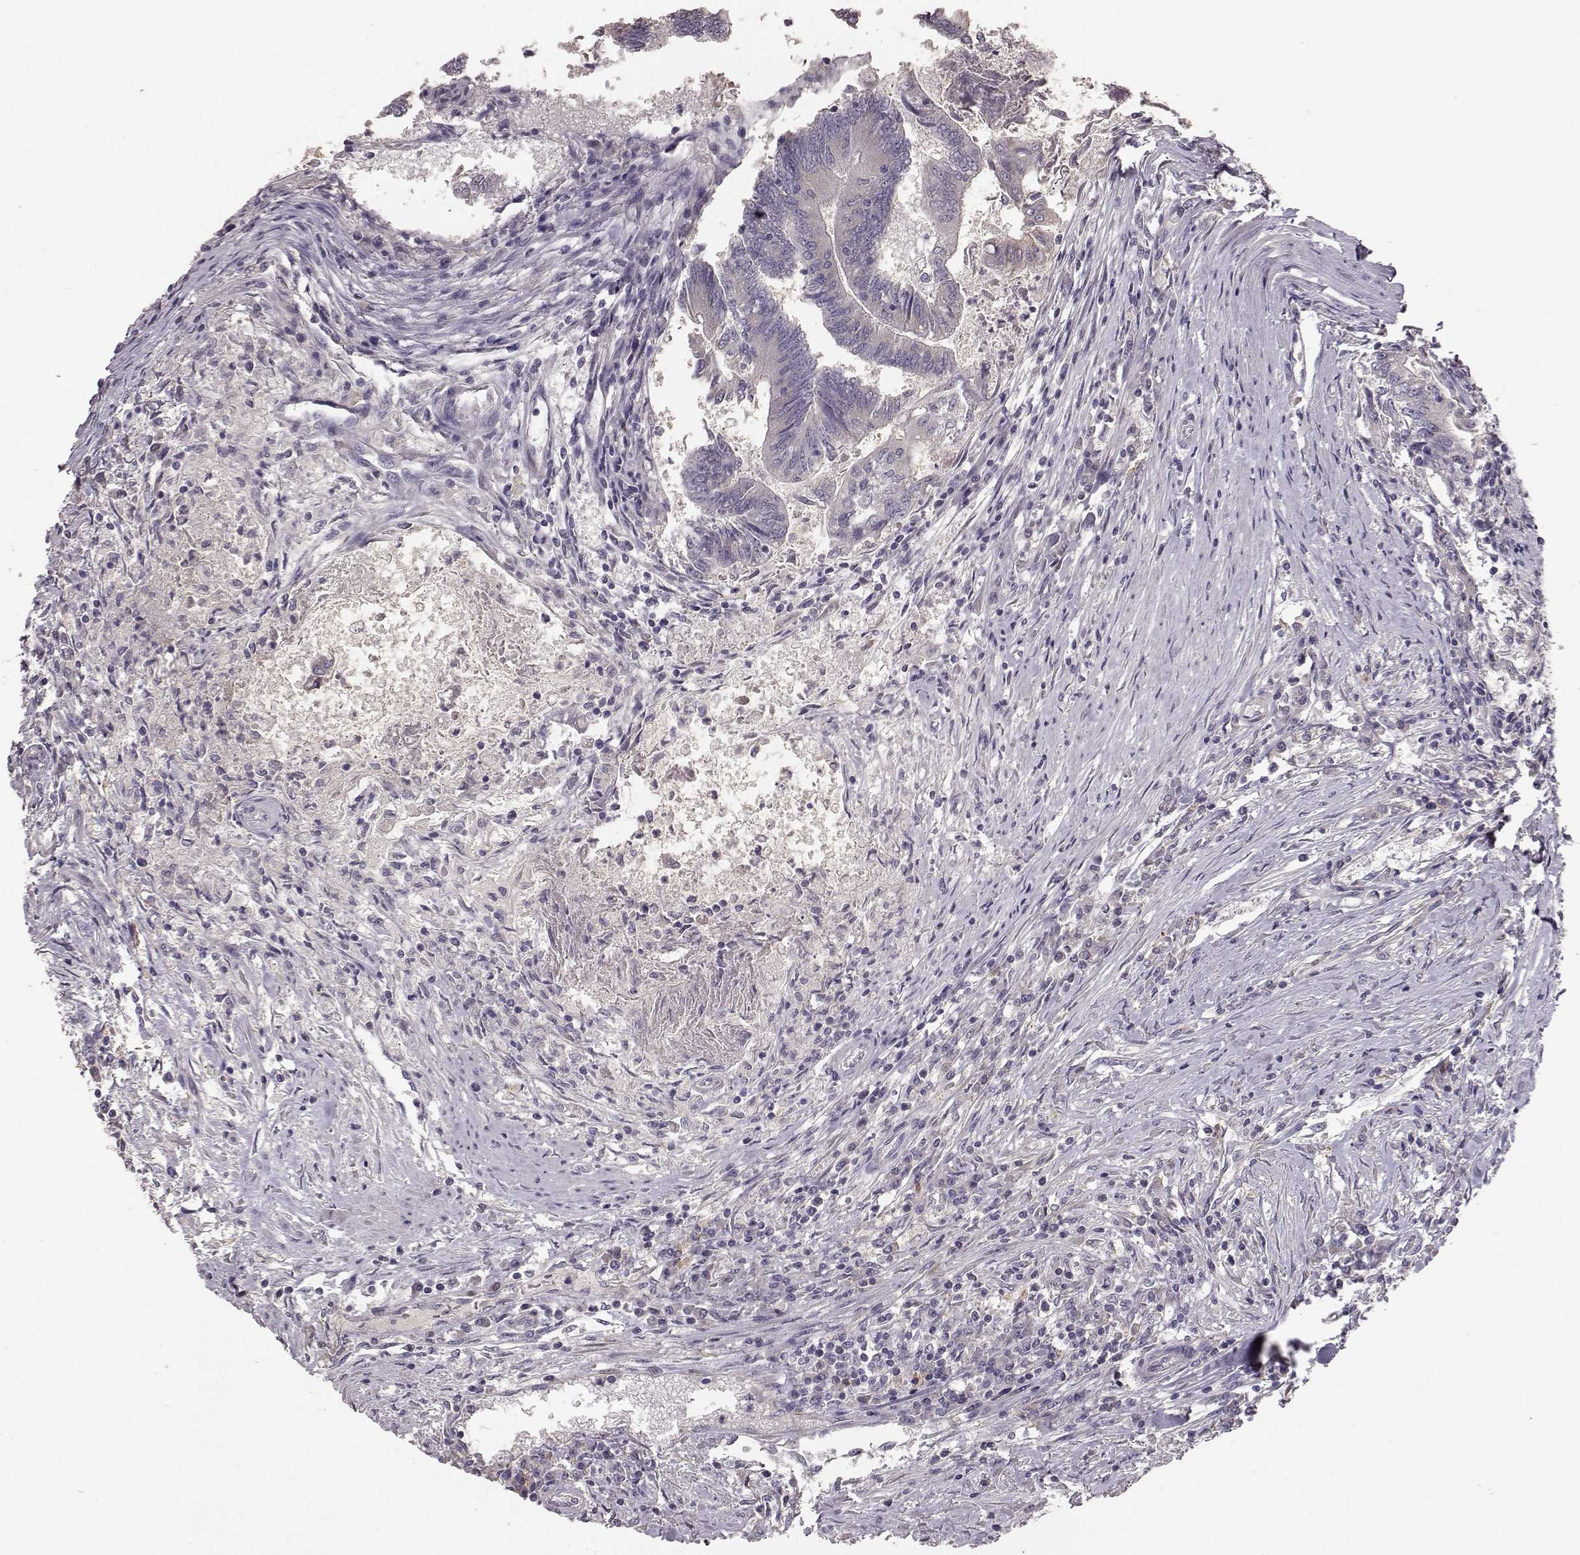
{"staining": {"intensity": "negative", "quantity": "none", "location": "none"}, "tissue": "colorectal cancer", "cell_type": "Tumor cells", "image_type": "cancer", "snomed": [{"axis": "morphology", "description": "Adenocarcinoma, NOS"}, {"axis": "topography", "description": "Colon"}], "caption": "Protein analysis of colorectal cancer reveals no significant expression in tumor cells.", "gene": "GHR", "patient": {"sex": "female", "age": 70}}